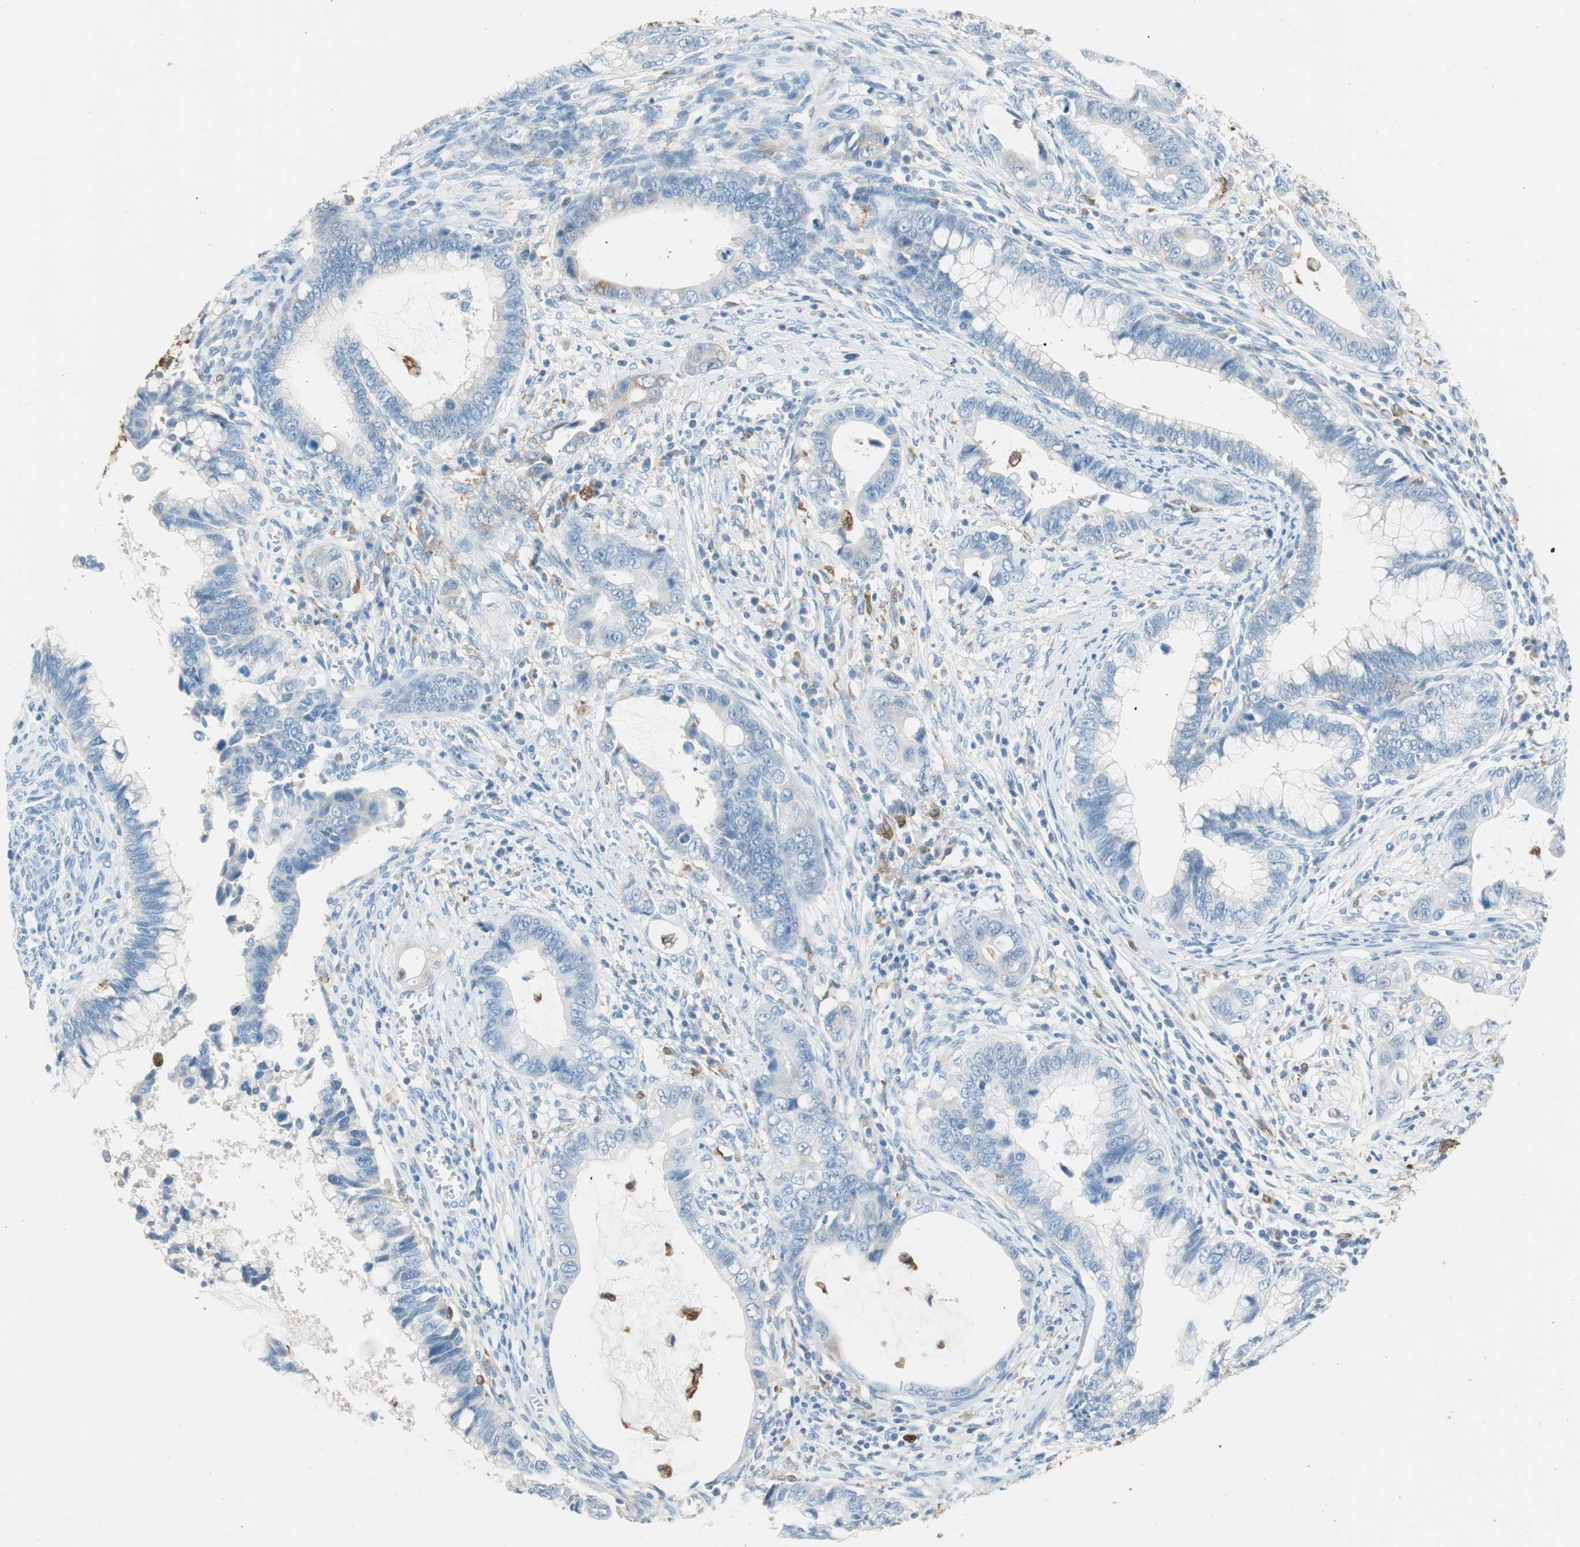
{"staining": {"intensity": "negative", "quantity": "none", "location": "none"}, "tissue": "cervical cancer", "cell_type": "Tumor cells", "image_type": "cancer", "snomed": [{"axis": "morphology", "description": "Adenocarcinoma, NOS"}, {"axis": "topography", "description": "Cervix"}], "caption": "Histopathology image shows no protein positivity in tumor cells of cervical cancer tissue. (DAB IHC, high magnification).", "gene": "GLUL", "patient": {"sex": "female", "age": 44}}